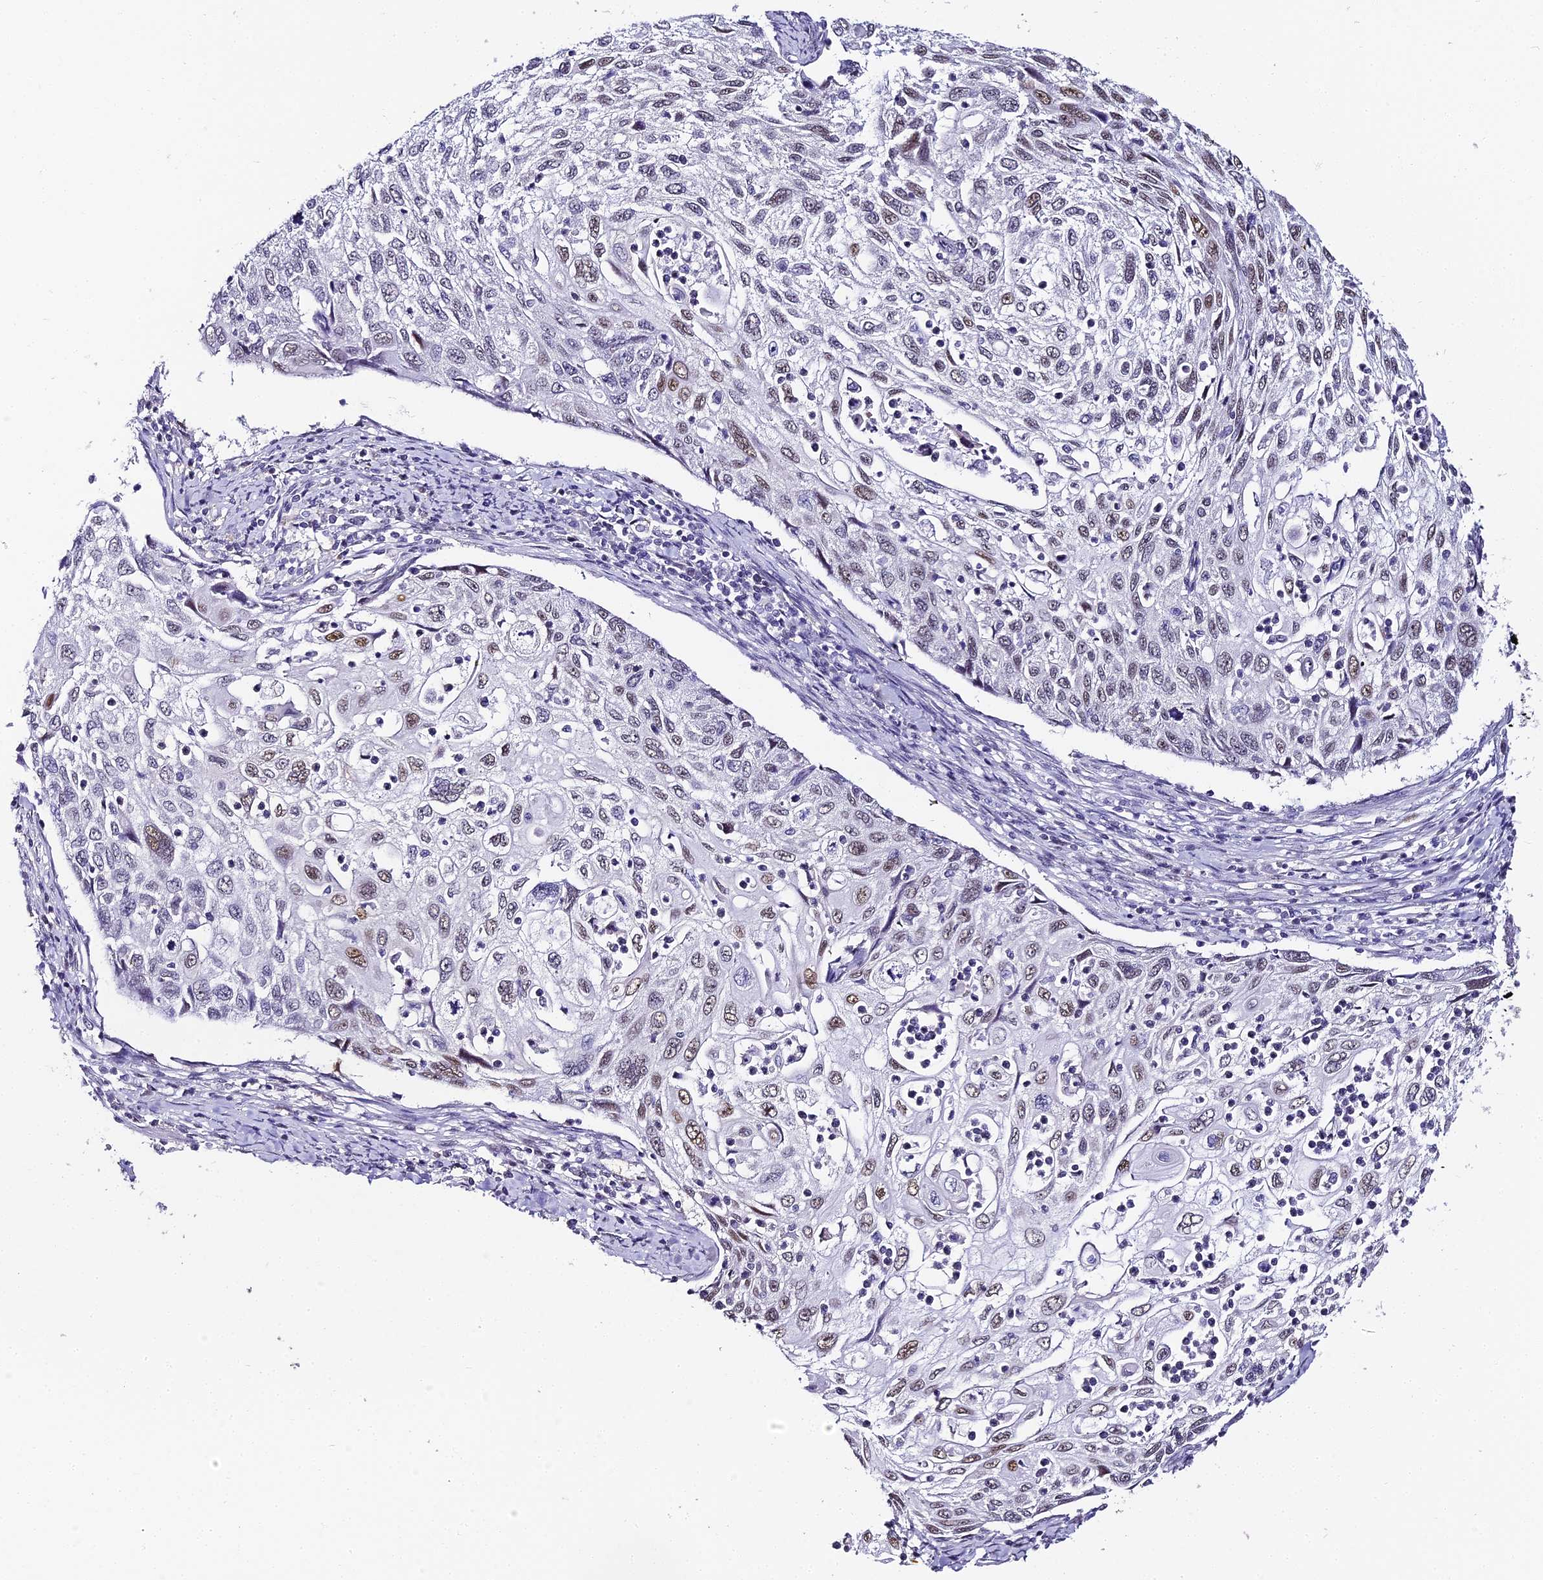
{"staining": {"intensity": "weak", "quantity": "25%-75%", "location": "nuclear"}, "tissue": "cervical cancer", "cell_type": "Tumor cells", "image_type": "cancer", "snomed": [{"axis": "morphology", "description": "Squamous cell carcinoma, NOS"}, {"axis": "topography", "description": "Cervix"}], "caption": "Tumor cells exhibit low levels of weak nuclear positivity in about 25%-75% of cells in human cervical cancer (squamous cell carcinoma). (brown staining indicates protein expression, while blue staining denotes nuclei).", "gene": "ABHD14A-ACY1", "patient": {"sex": "female", "age": 70}}